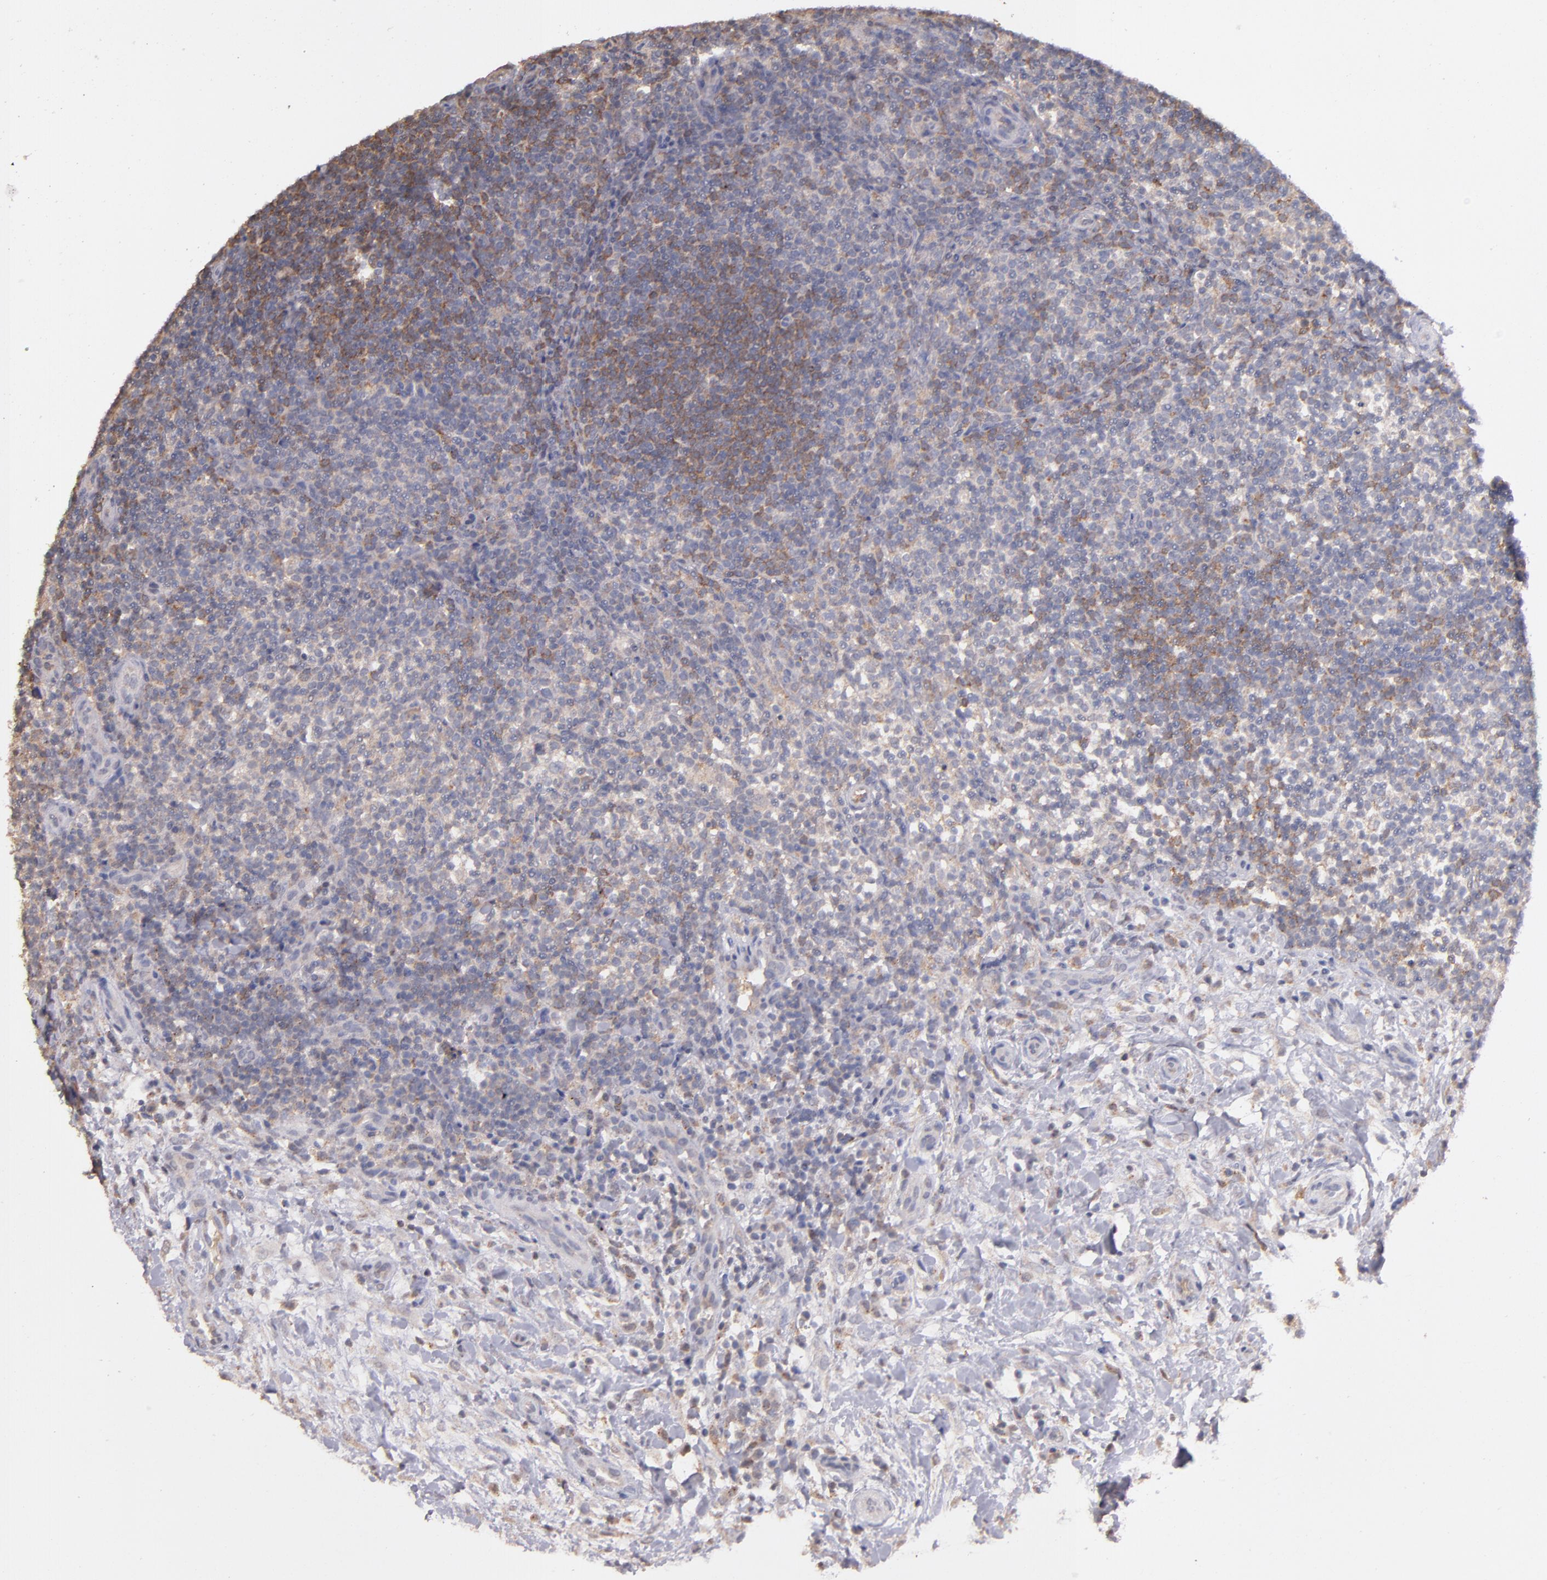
{"staining": {"intensity": "moderate", "quantity": "25%-75%", "location": "cytoplasmic/membranous"}, "tissue": "lymphoma", "cell_type": "Tumor cells", "image_type": "cancer", "snomed": [{"axis": "morphology", "description": "Malignant lymphoma, non-Hodgkin's type, Low grade"}, {"axis": "topography", "description": "Lymph node"}], "caption": "About 25%-75% of tumor cells in lymphoma demonstrate moderate cytoplasmic/membranous protein staining as visualized by brown immunohistochemical staining.", "gene": "SERPINC1", "patient": {"sex": "female", "age": 76}}